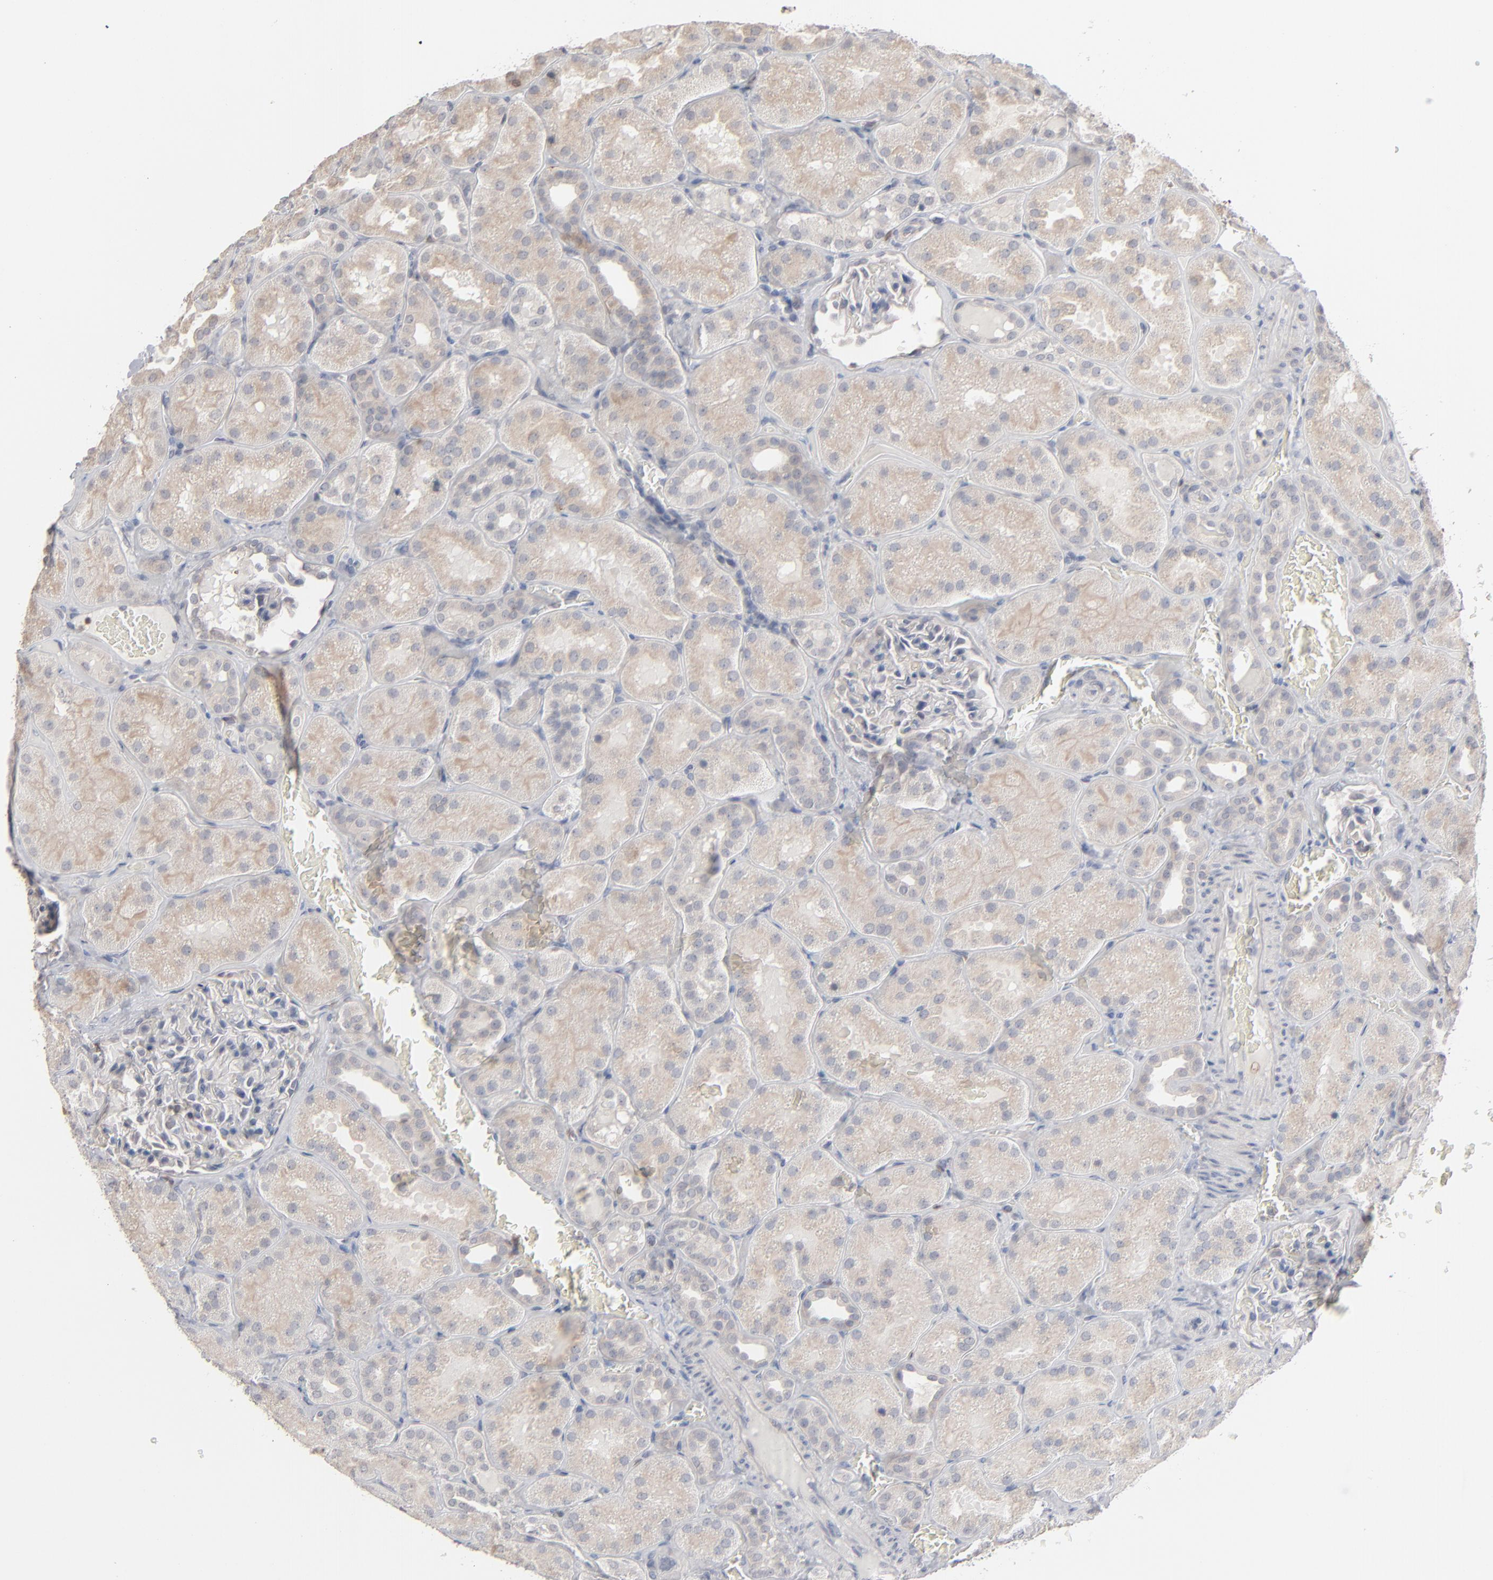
{"staining": {"intensity": "weak", "quantity": "25%-75%", "location": "cytoplasmic/membranous"}, "tissue": "kidney", "cell_type": "Cells in glomeruli", "image_type": "normal", "snomed": [{"axis": "morphology", "description": "Normal tissue, NOS"}, {"axis": "topography", "description": "Kidney"}], "caption": "A brown stain shows weak cytoplasmic/membranous staining of a protein in cells in glomeruli of benign kidney.", "gene": "STAT4", "patient": {"sex": "male", "age": 28}}